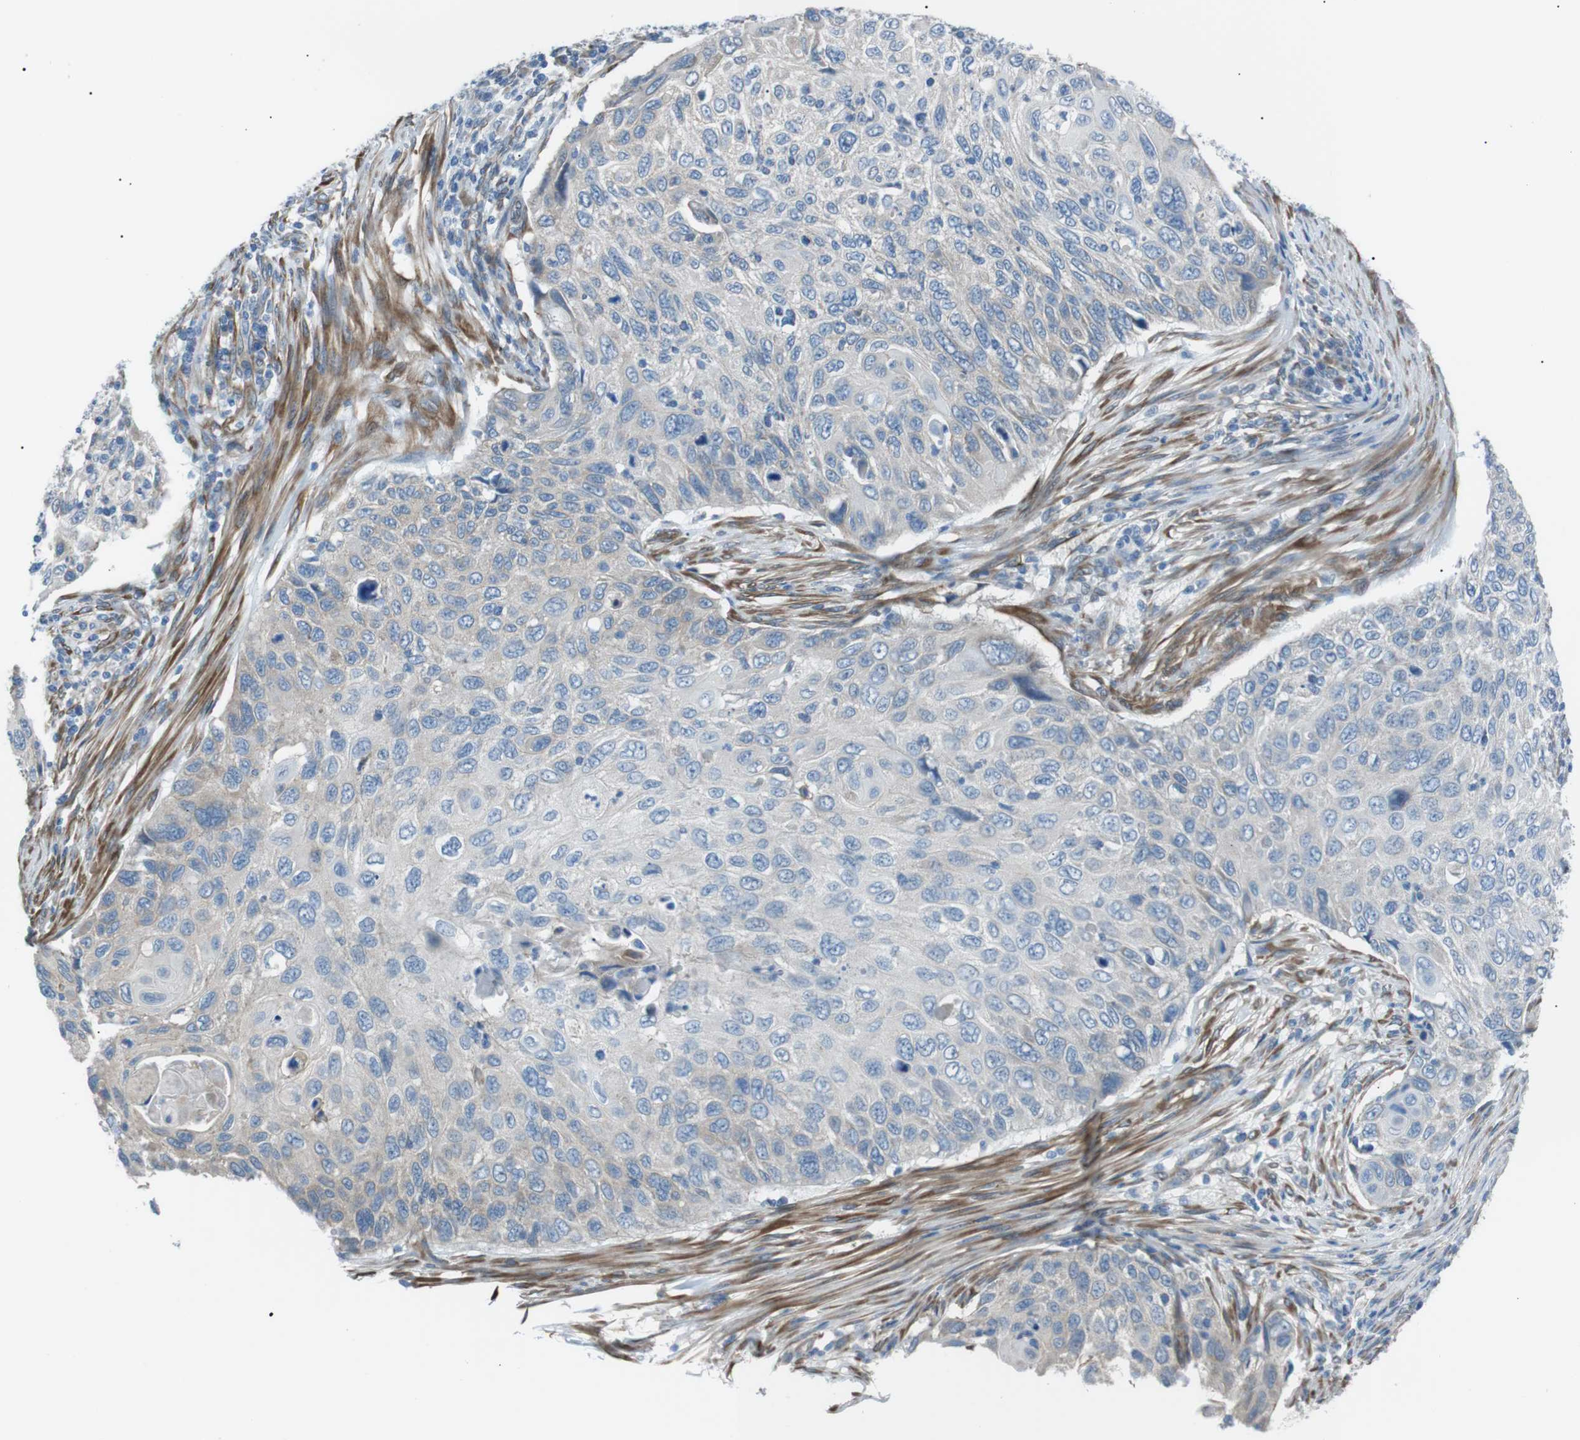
{"staining": {"intensity": "negative", "quantity": "none", "location": "none"}, "tissue": "cervical cancer", "cell_type": "Tumor cells", "image_type": "cancer", "snomed": [{"axis": "morphology", "description": "Squamous cell carcinoma, NOS"}, {"axis": "topography", "description": "Cervix"}], "caption": "An image of human cervical squamous cell carcinoma is negative for staining in tumor cells.", "gene": "MTARC2", "patient": {"sex": "female", "age": 70}}